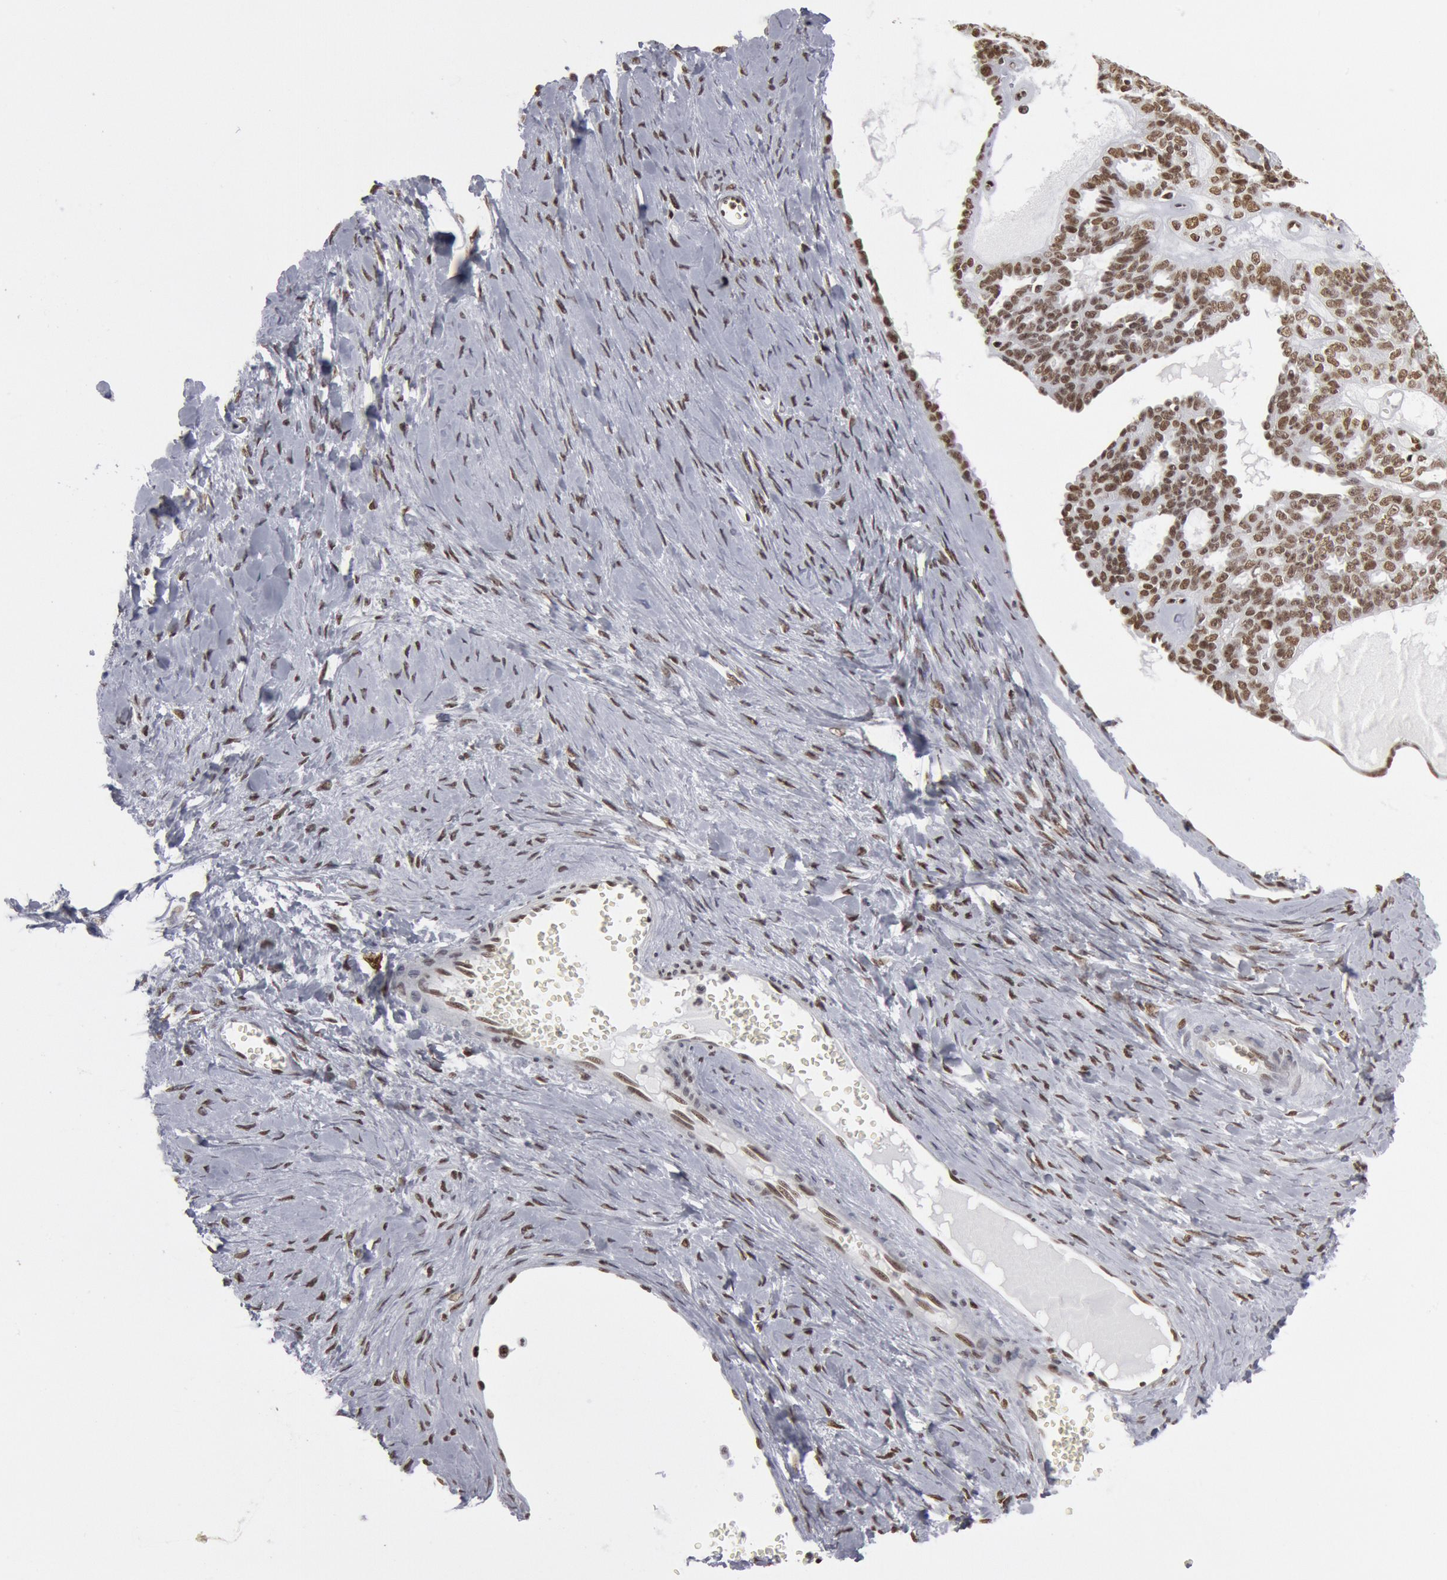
{"staining": {"intensity": "moderate", "quantity": ">75%", "location": "nuclear"}, "tissue": "ovarian cancer", "cell_type": "Tumor cells", "image_type": "cancer", "snomed": [{"axis": "morphology", "description": "Cystadenocarcinoma, serous, NOS"}, {"axis": "topography", "description": "Ovary"}], "caption": "The image exhibits staining of serous cystadenocarcinoma (ovarian), revealing moderate nuclear protein positivity (brown color) within tumor cells.", "gene": "SUB1", "patient": {"sex": "female", "age": 71}}